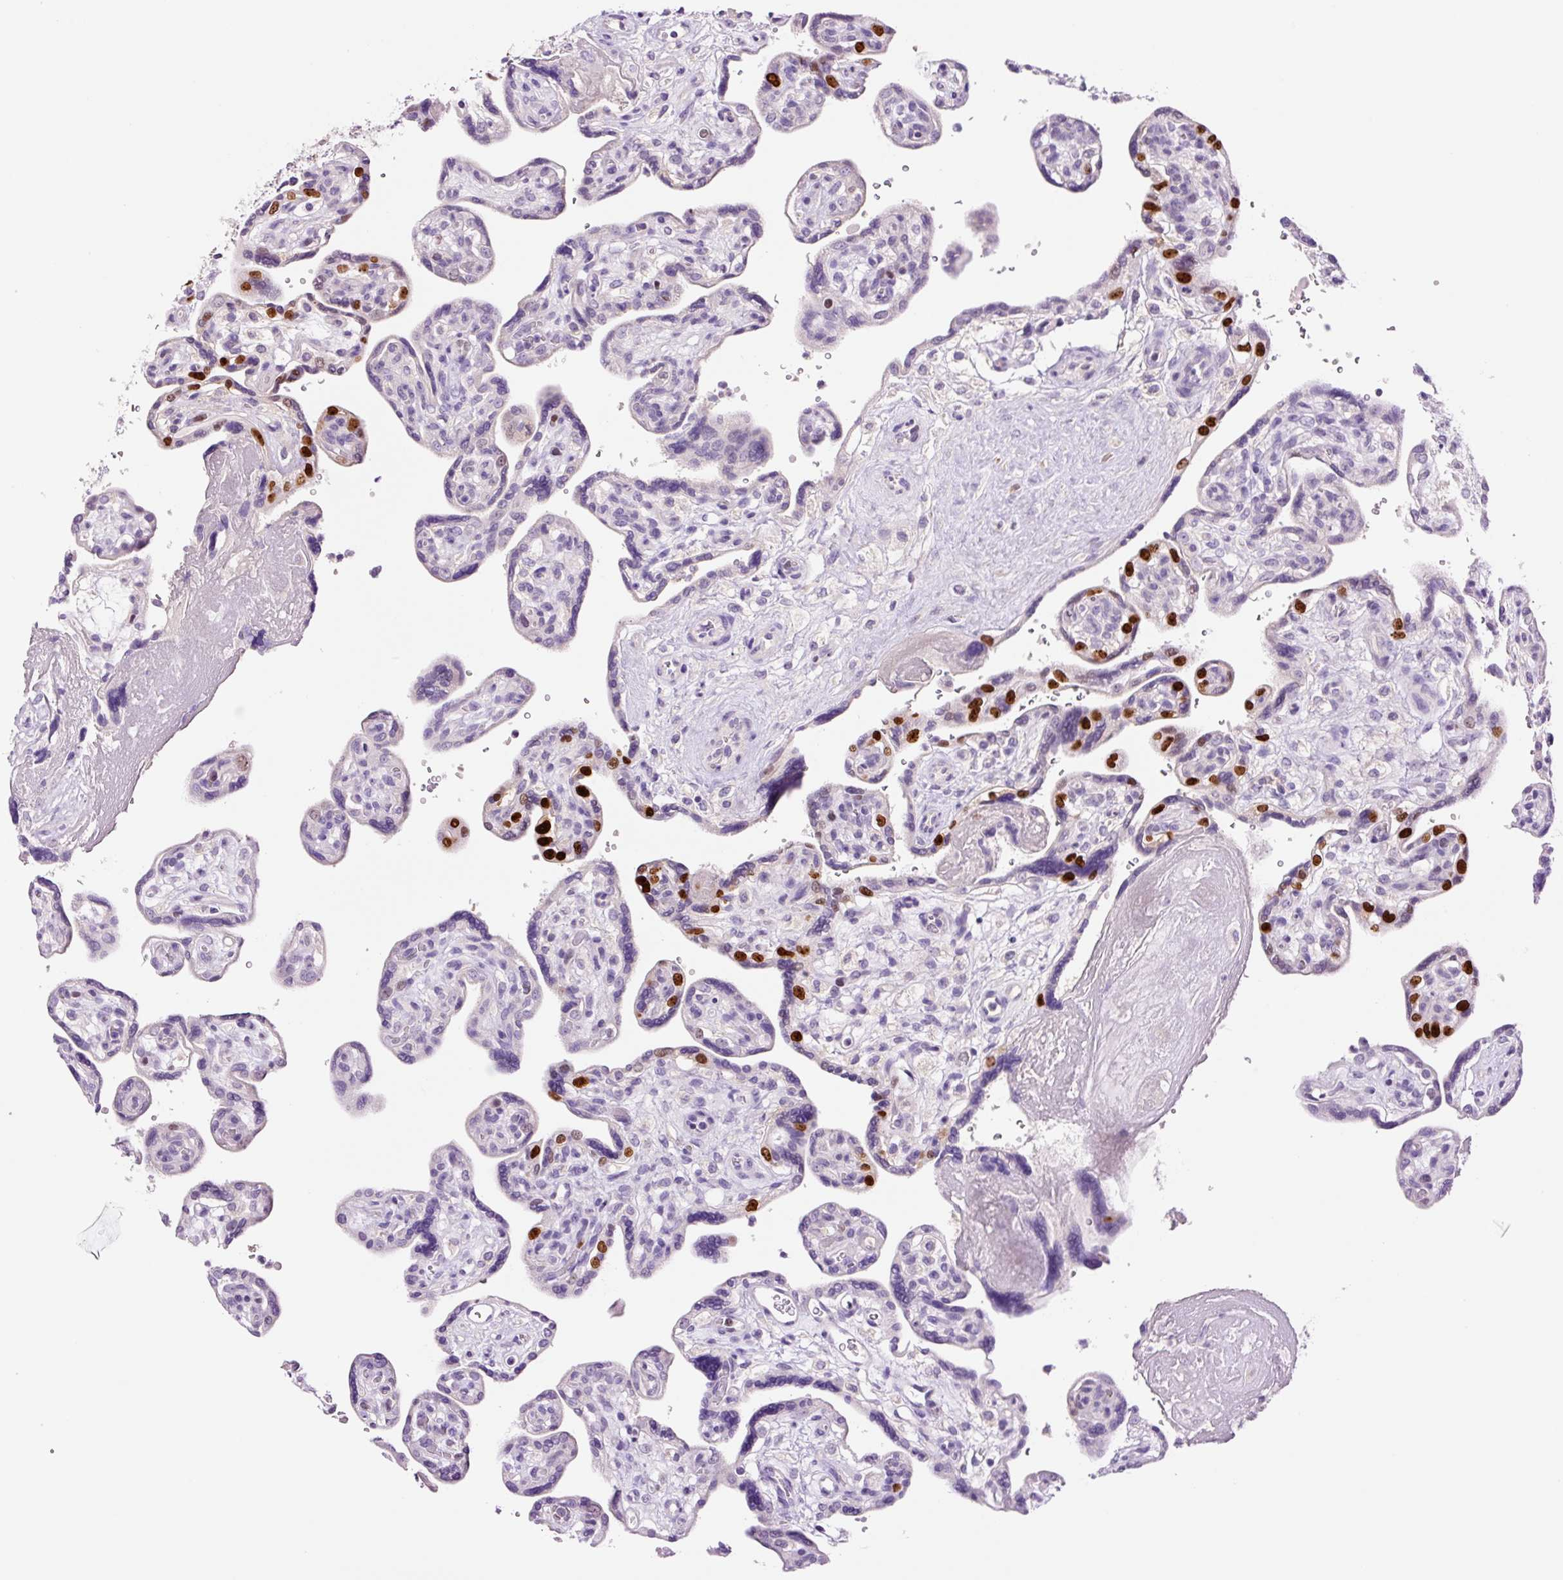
{"staining": {"intensity": "strong", "quantity": "<25%", "location": "nuclear"}, "tissue": "placenta", "cell_type": "Trophoblastic cells", "image_type": "normal", "snomed": [{"axis": "morphology", "description": "Normal tissue, NOS"}, {"axis": "topography", "description": "Placenta"}], "caption": "Trophoblastic cells demonstrate strong nuclear staining in about <25% of cells in benign placenta.", "gene": "DPPA4", "patient": {"sex": "female", "age": 39}}